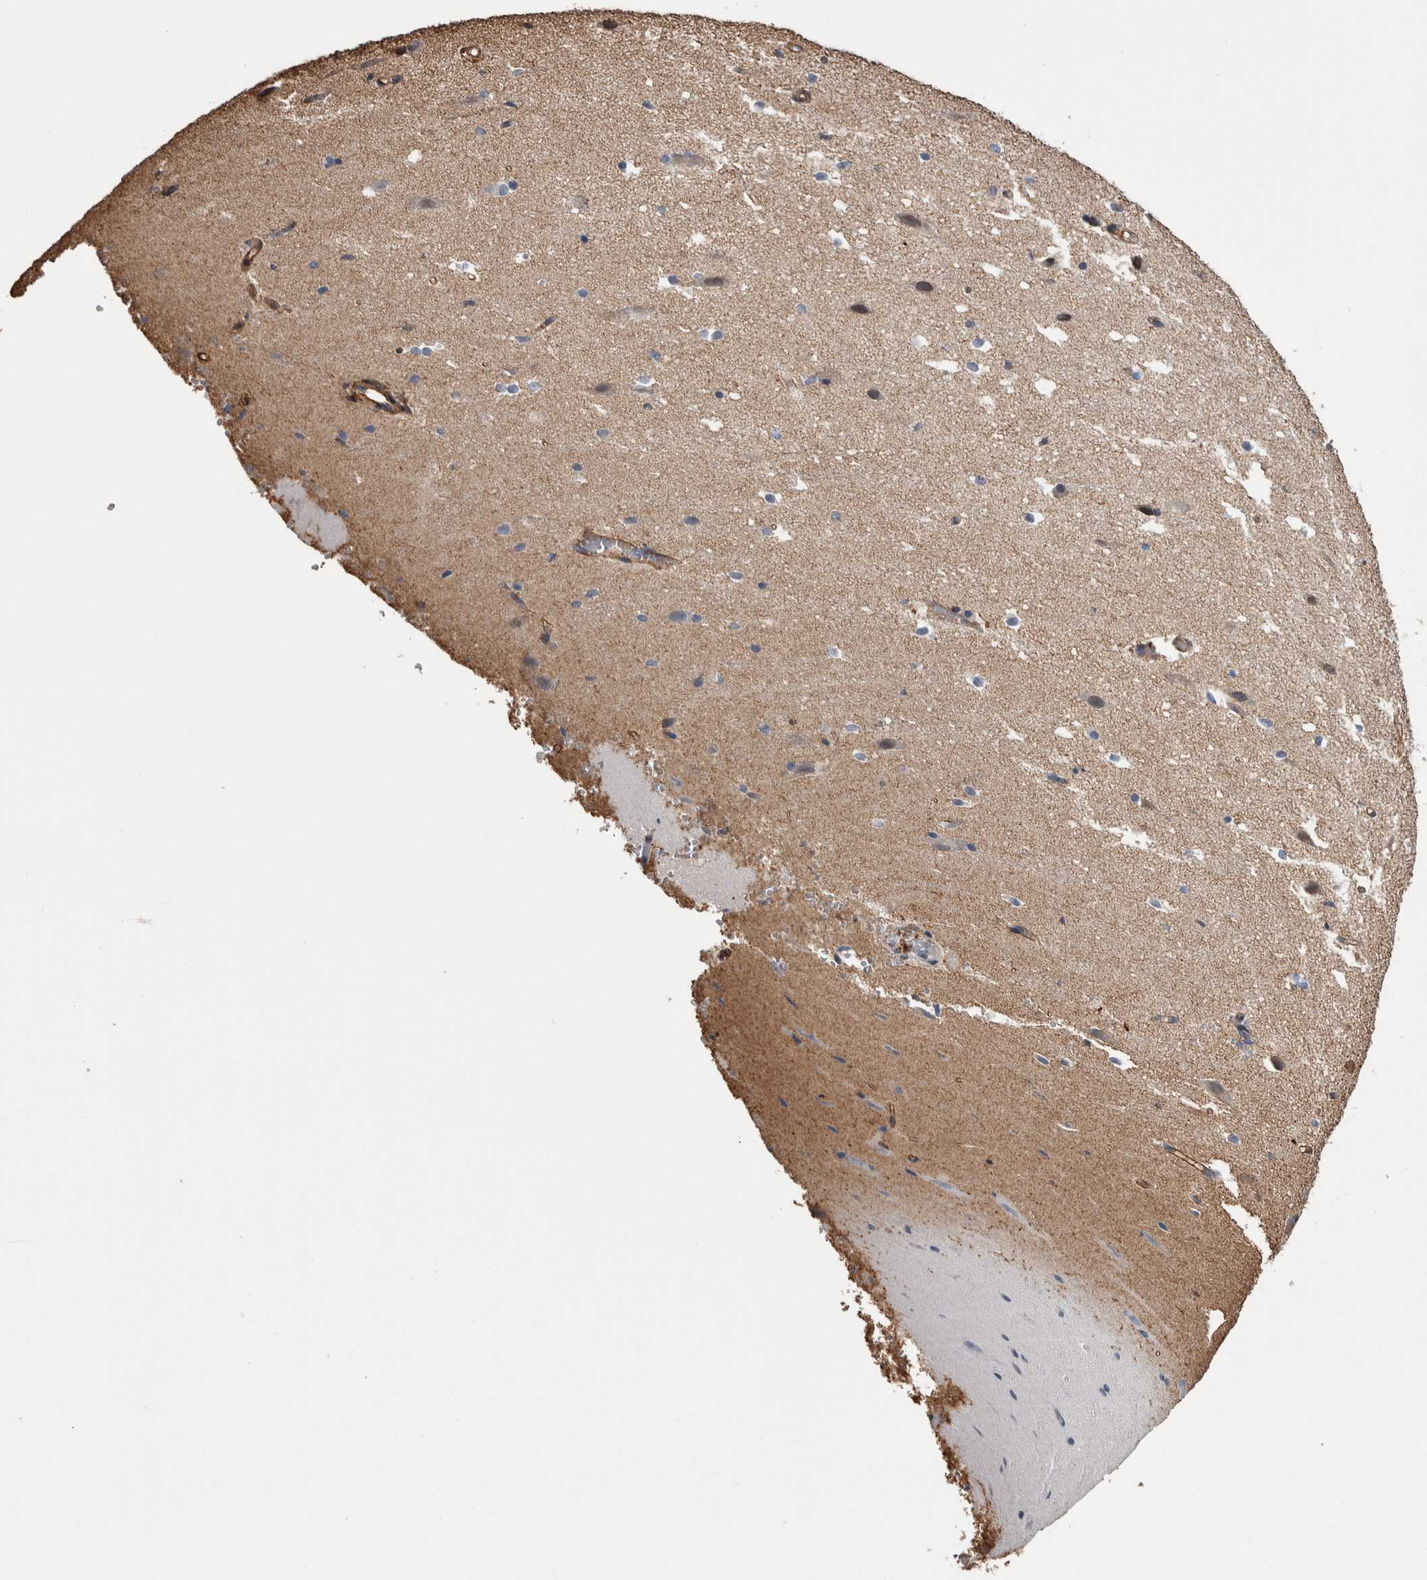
{"staining": {"intensity": "weak", "quantity": "25%-75%", "location": "cytoplasmic/membranous"}, "tissue": "cerebral cortex", "cell_type": "Endothelial cells", "image_type": "normal", "snomed": [{"axis": "morphology", "description": "Normal tissue, NOS"}, {"axis": "morphology", "description": "Developmental malformation"}, {"axis": "topography", "description": "Cerebral cortex"}], "caption": "Weak cytoplasmic/membranous staining is identified in about 25%-75% of endothelial cells in normal cerebral cortex. (Stains: DAB in brown, nuclei in blue, Microscopy: brightfield microscopy at high magnification).", "gene": "ENPP2", "patient": {"sex": "female", "age": 30}}